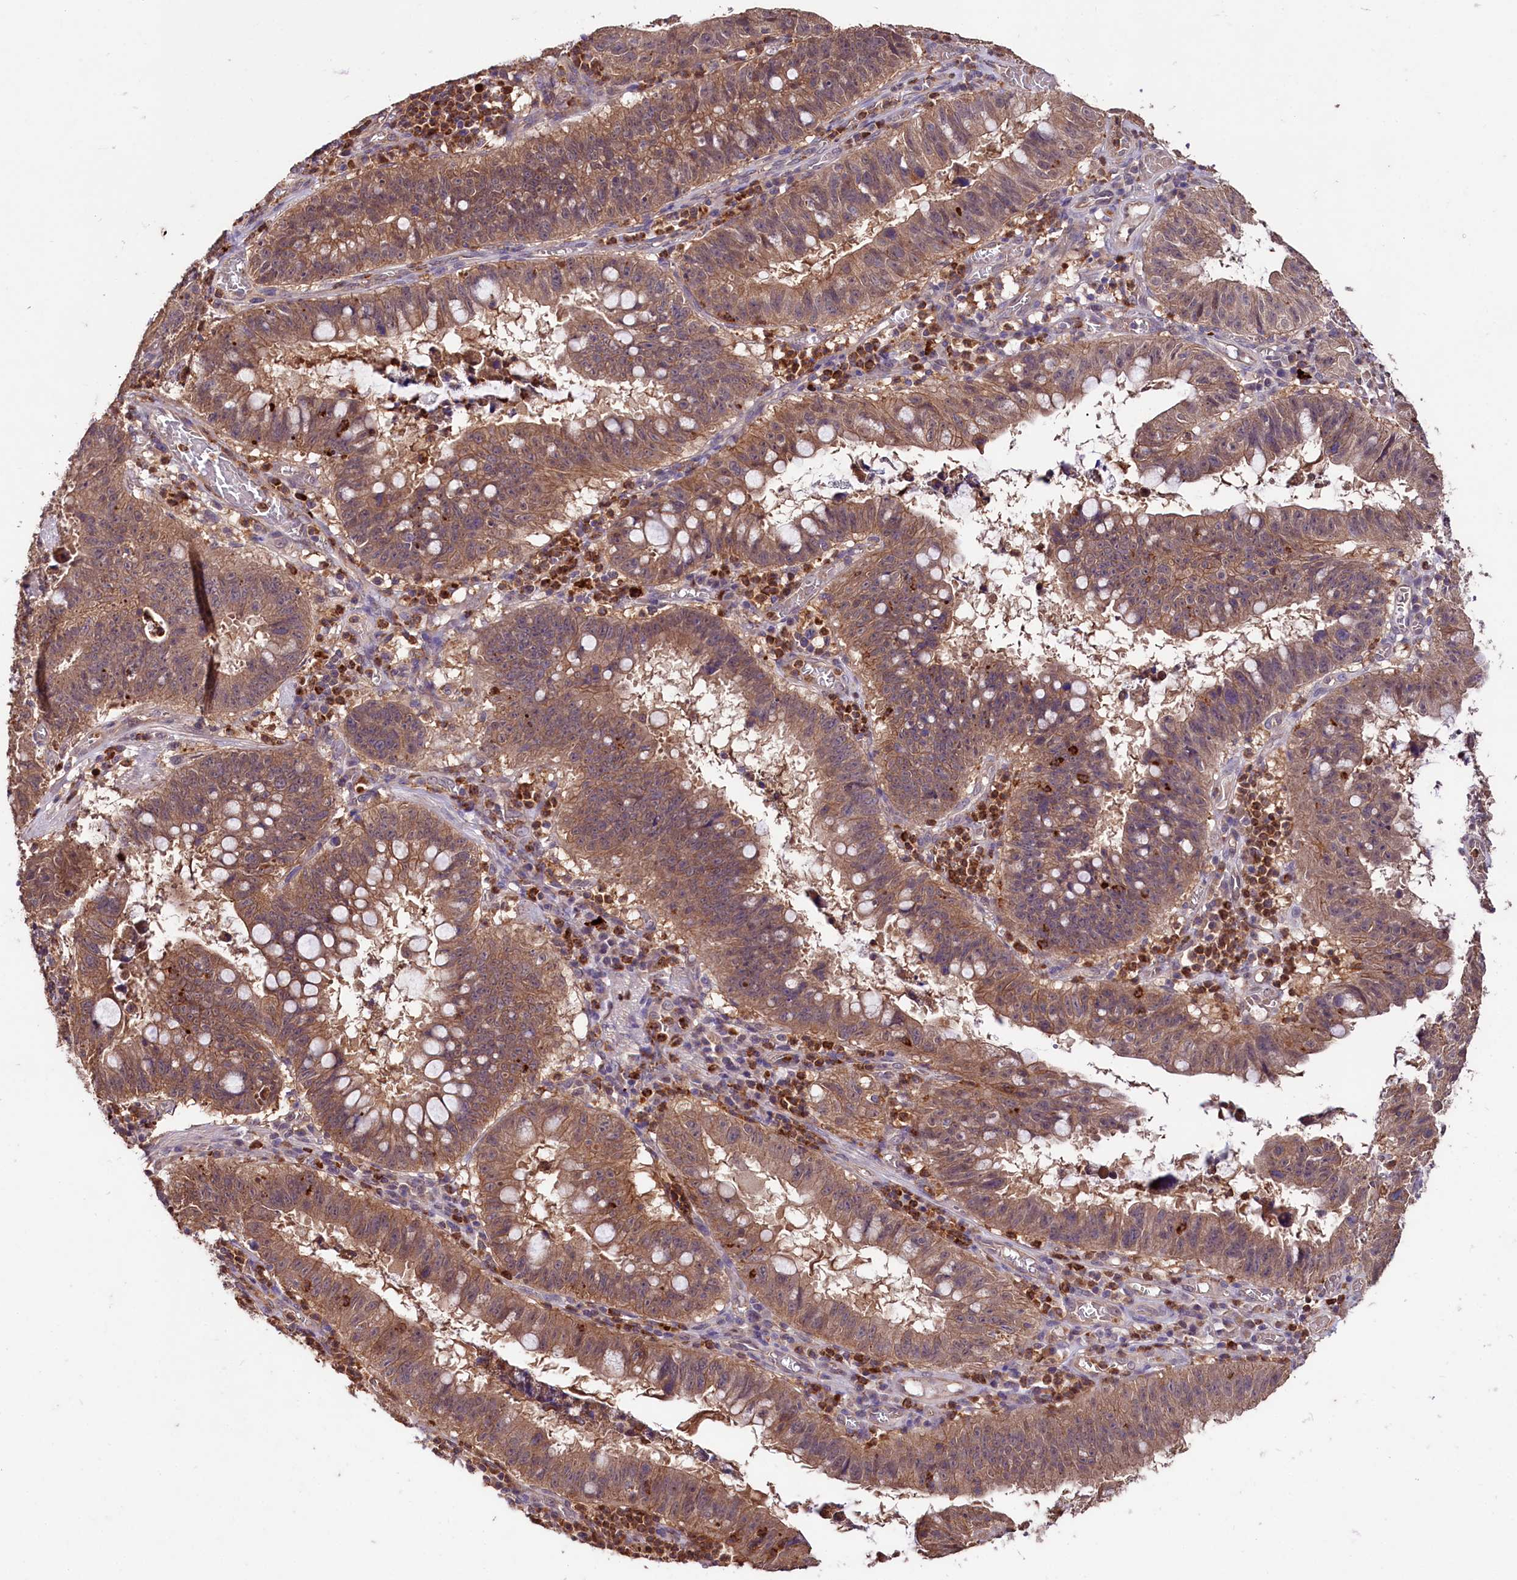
{"staining": {"intensity": "moderate", "quantity": ">75%", "location": "cytoplasmic/membranous"}, "tissue": "stomach cancer", "cell_type": "Tumor cells", "image_type": "cancer", "snomed": [{"axis": "morphology", "description": "Adenocarcinoma, NOS"}, {"axis": "topography", "description": "Stomach"}], "caption": "Protein expression analysis of stomach cancer demonstrates moderate cytoplasmic/membranous positivity in approximately >75% of tumor cells.", "gene": "KLRB1", "patient": {"sex": "male", "age": 59}}